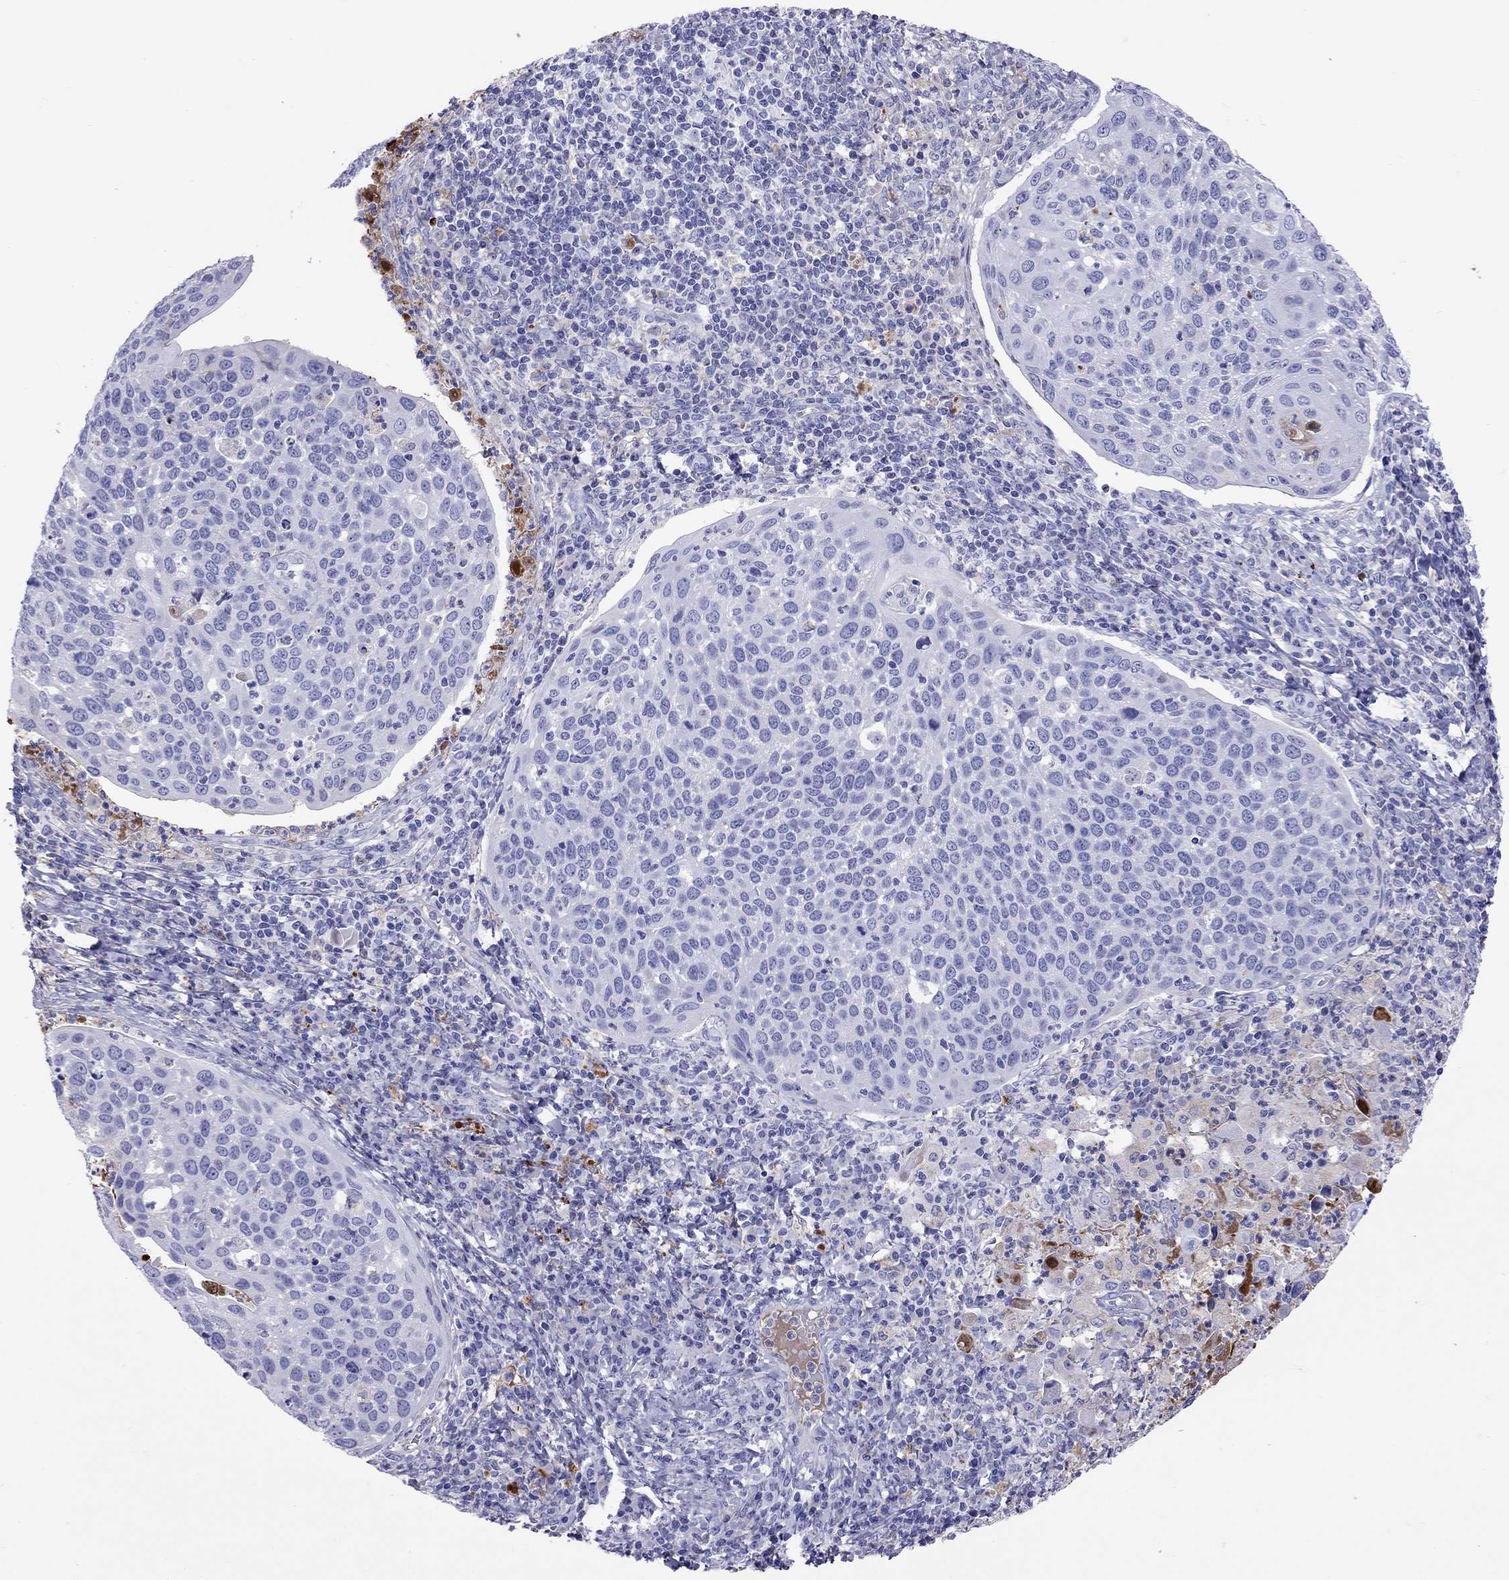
{"staining": {"intensity": "negative", "quantity": "none", "location": "none"}, "tissue": "cervical cancer", "cell_type": "Tumor cells", "image_type": "cancer", "snomed": [{"axis": "morphology", "description": "Squamous cell carcinoma, NOS"}, {"axis": "topography", "description": "Cervix"}], "caption": "Tumor cells are negative for brown protein staining in squamous cell carcinoma (cervical).", "gene": "SERPINA3", "patient": {"sex": "female", "age": 54}}